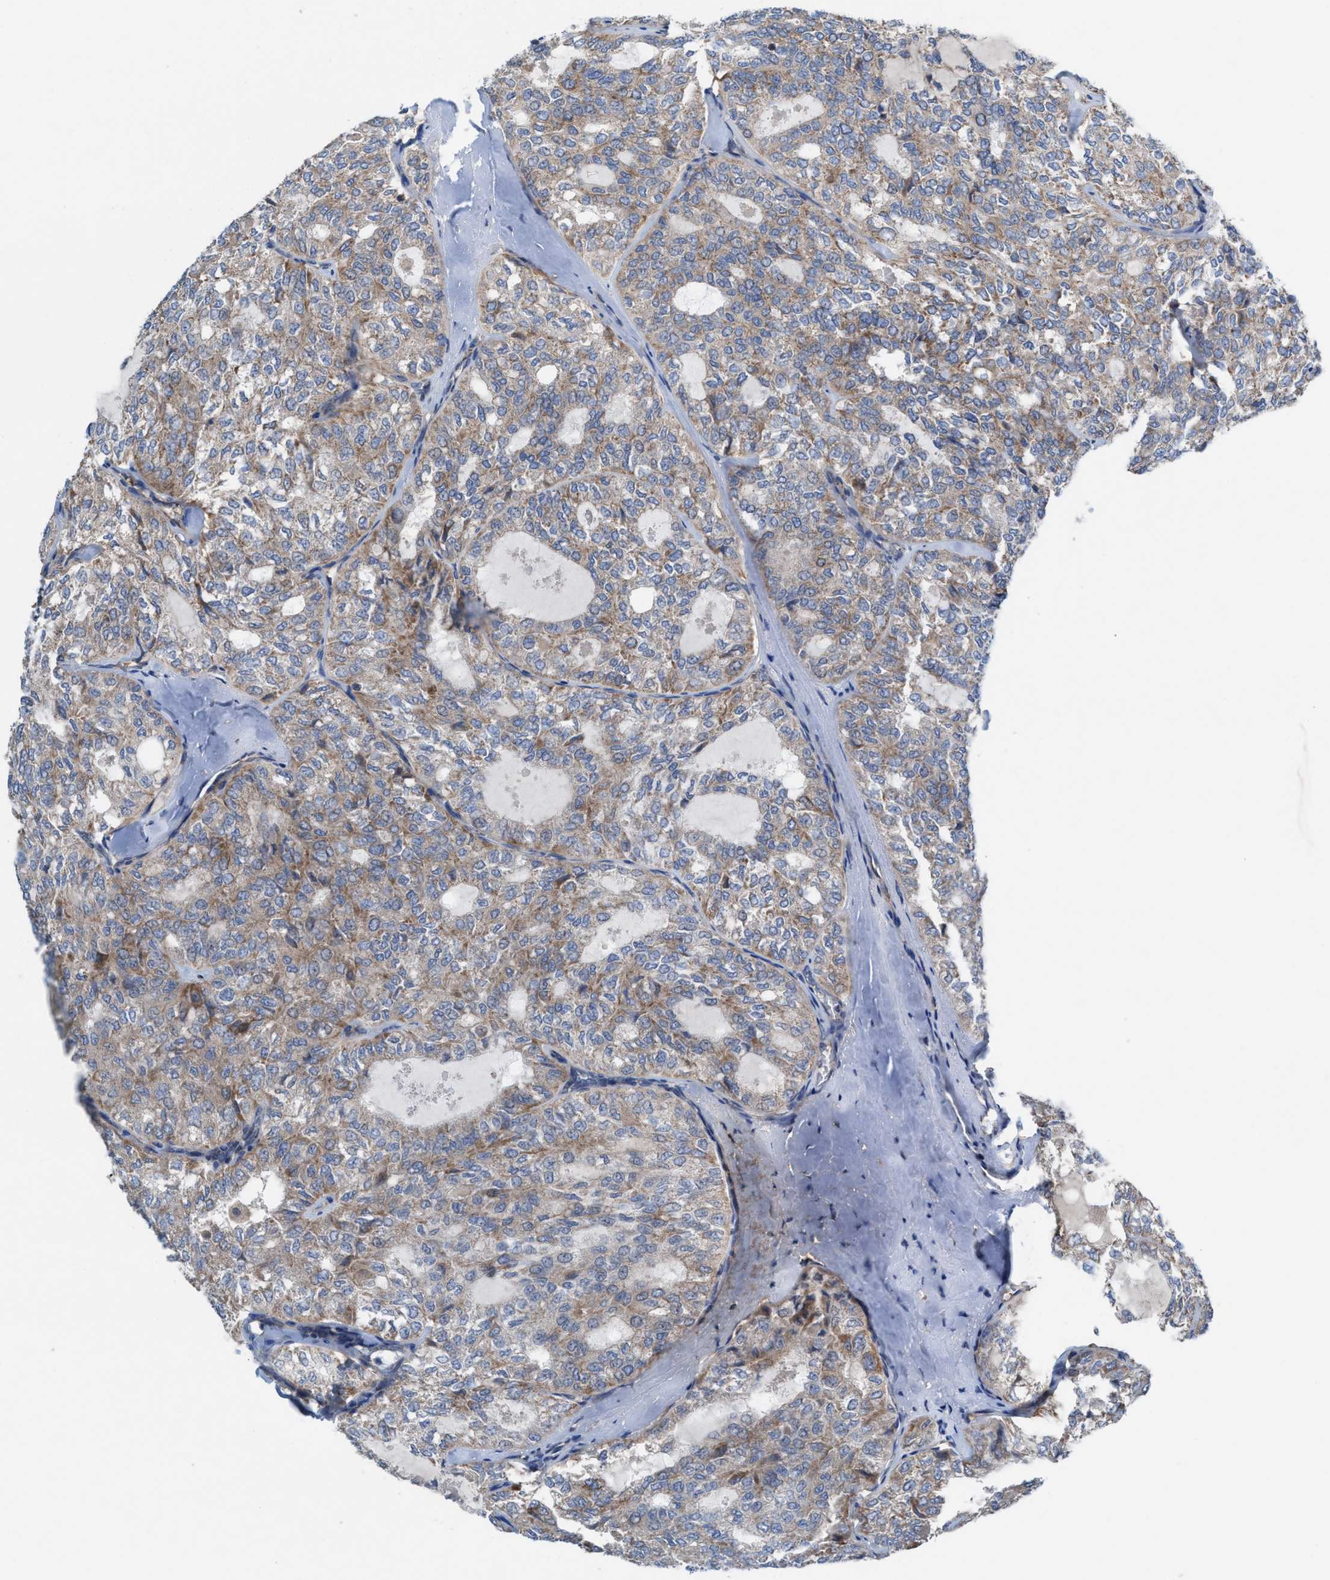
{"staining": {"intensity": "moderate", "quantity": "25%-75%", "location": "cytoplasmic/membranous"}, "tissue": "thyroid cancer", "cell_type": "Tumor cells", "image_type": "cancer", "snomed": [{"axis": "morphology", "description": "Follicular adenoma carcinoma, NOS"}, {"axis": "topography", "description": "Thyroid gland"}], "caption": "Immunohistochemistry of human thyroid cancer exhibits medium levels of moderate cytoplasmic/membranous expression in about 25%-75% of tumor cells.", "gene": "MRM1", "patient": {"sex": "male", "age": 75}}